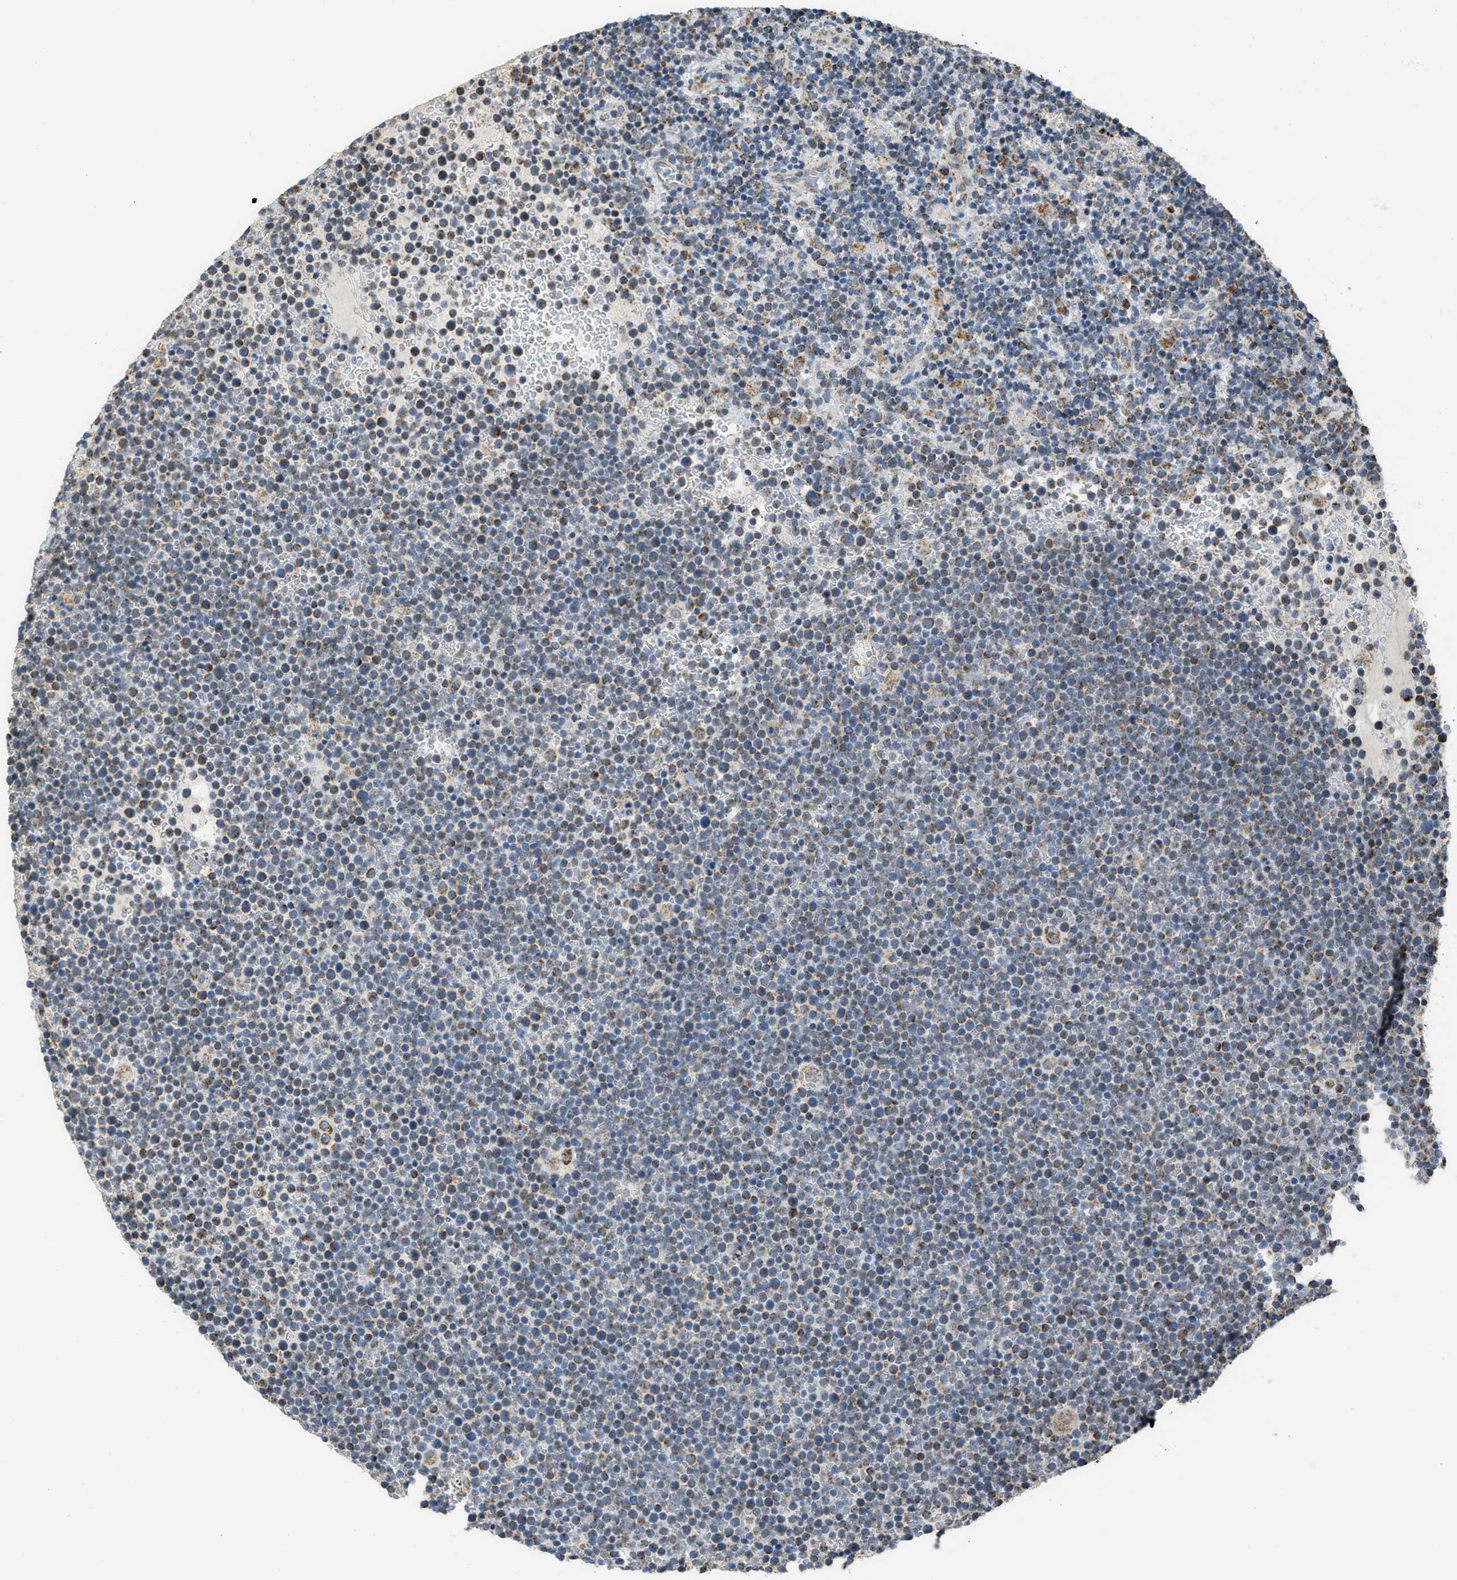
{"staining": {"intensity": "moderate", "quantity": "25%-75%", "location": "cytoplasmic/membranous"}, "tissue": "lymphoma", "cell_type": "Tumor cells", "image_type": "cancer", "snomed": [{"axis": "morphology", "description": "Malignant lymphoma, non-Hodgkin's type, High grade"}, {"axis": "topography", "description": "Lymph node"}], "caption": "Immunohistochemical staining of human malignant lymphoma, non-Hodgkin's type (high-grade) reveals medium levels of moderate cytoplasmic/membranous protein positivity in approximately 25%-75% of tumor cells.", "gene": "SMIM20", "patient": {"sex": "male", "age": 61}}